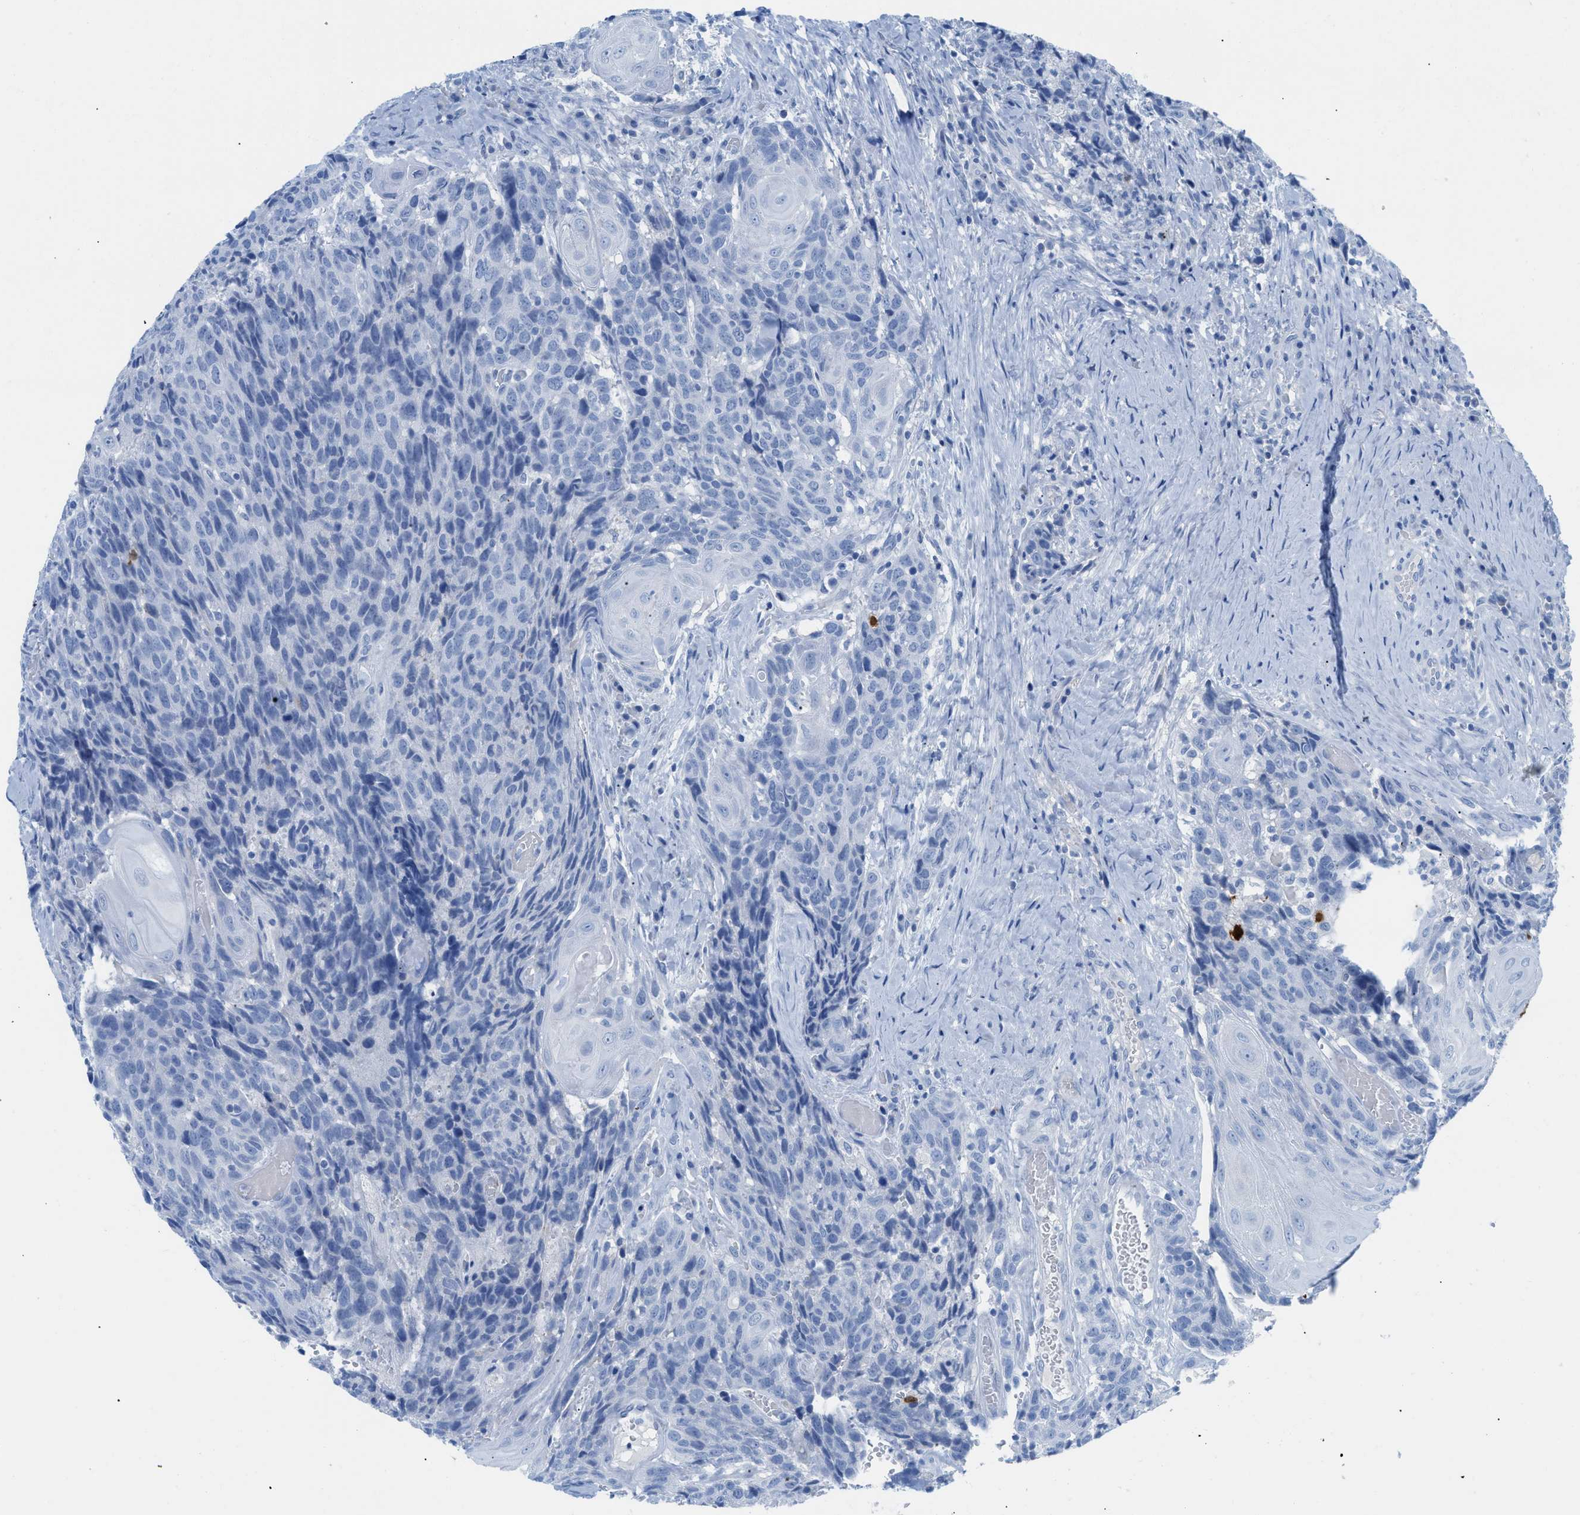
{"staining": {"intensity": "negative", "quantity": "none", "location": "none"}, "tissue": "head and neck cancer", "cell_type": "Tumor cells", "image_type": "cancer", "snomed": [{"axis": "morphology", "description": "Squamous cell carcinoma, NOS"}, {"axis": "topography", "description": "Head-Neck"}], "caption": "This is an IHC micrograph of human squamous cell carcinoma (head and neck). There is no staining in tumor cells.", "gene": "TCL1A", "patient": {"sex": "male", "age": 66}}